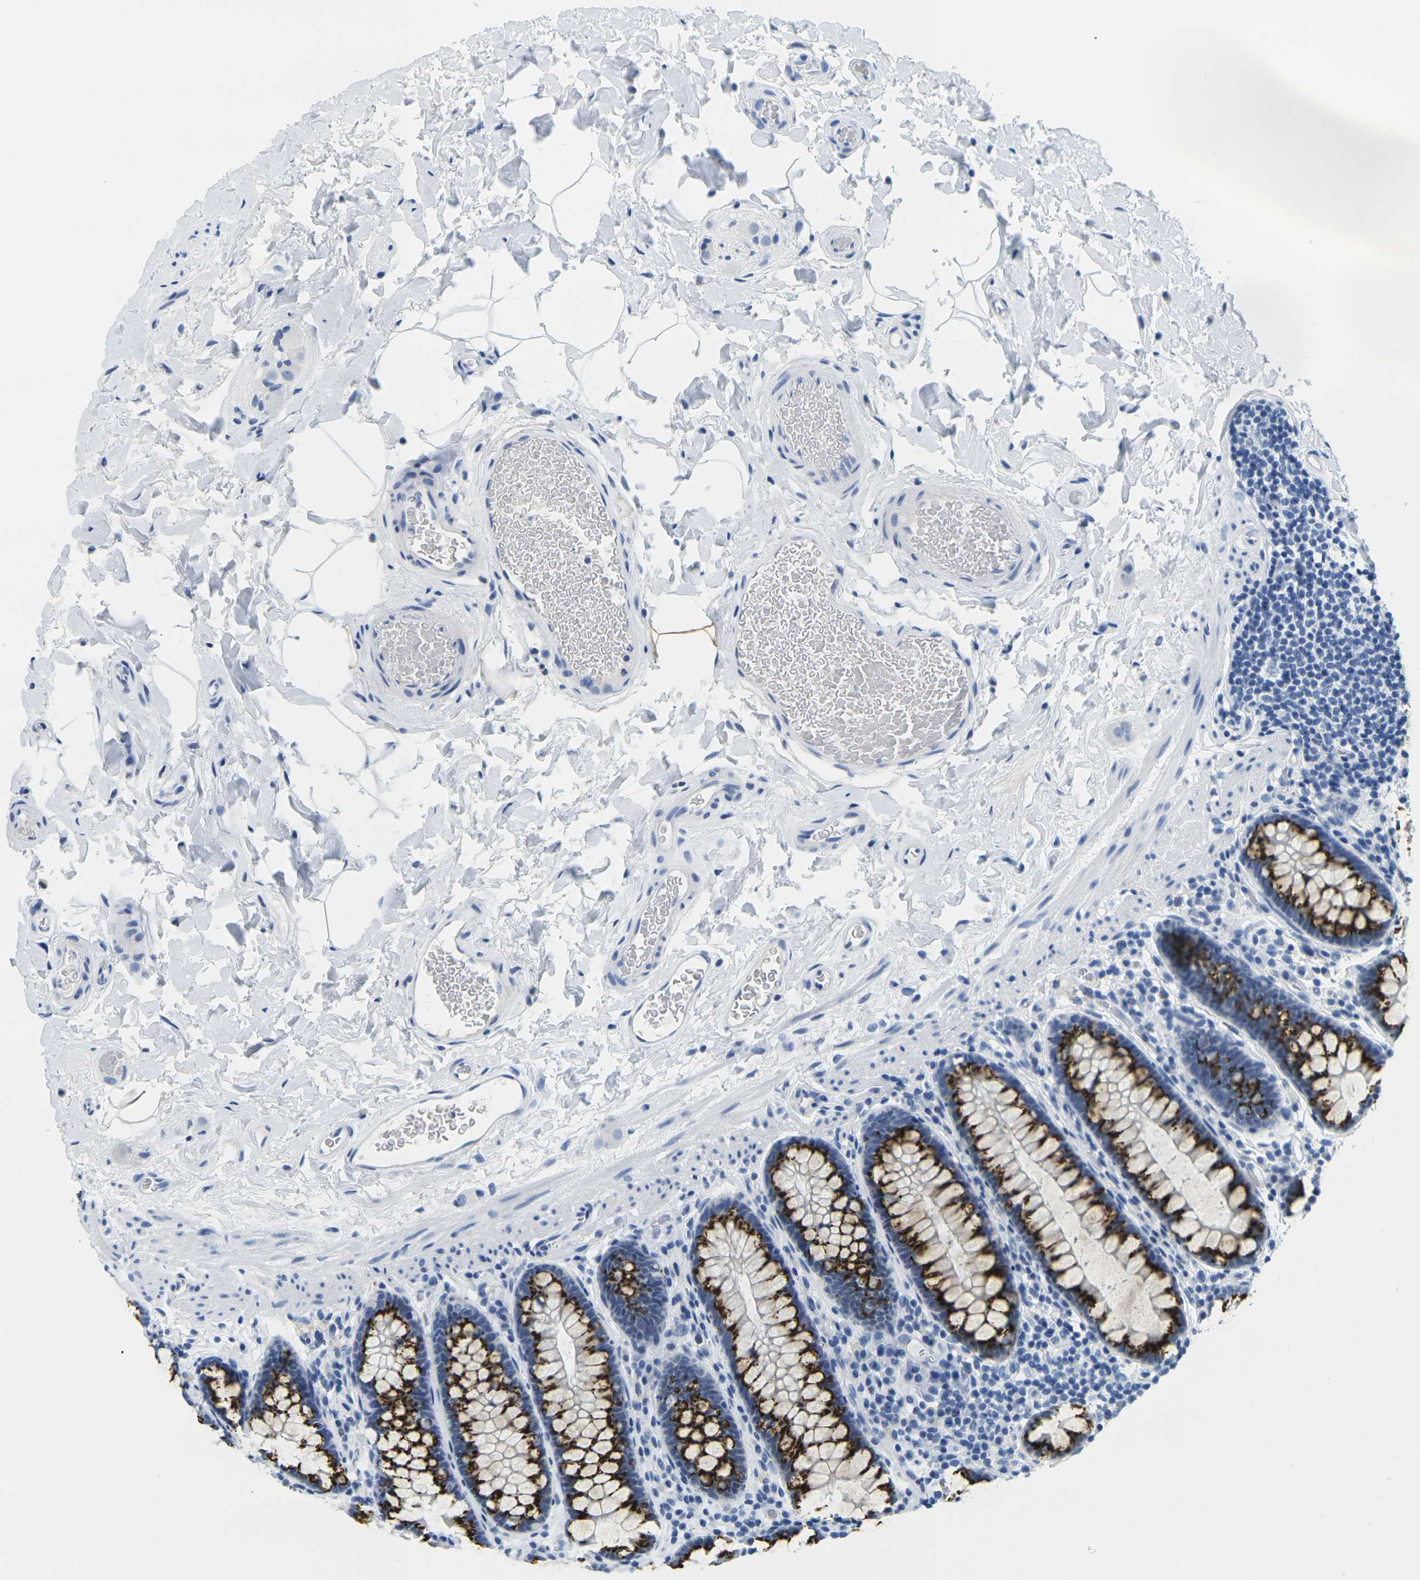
{"staining": {"intensity": "negative", "quantity": "none", "location": "none"}, "tissue": "colon", "cell_type": "Endothelial cells", "image_type": "normal", "snomed": [{"axis": "morphology", "description": "Normal tissue, NOS"}, {"axis": "topography", "description": "Colon"}], "caption": "Photomicrograph shows no protein positivity in endothelial cells of unremarkable colon.", "gene": "FAM3D", "patient": {"sex": "female", "age": 80}}